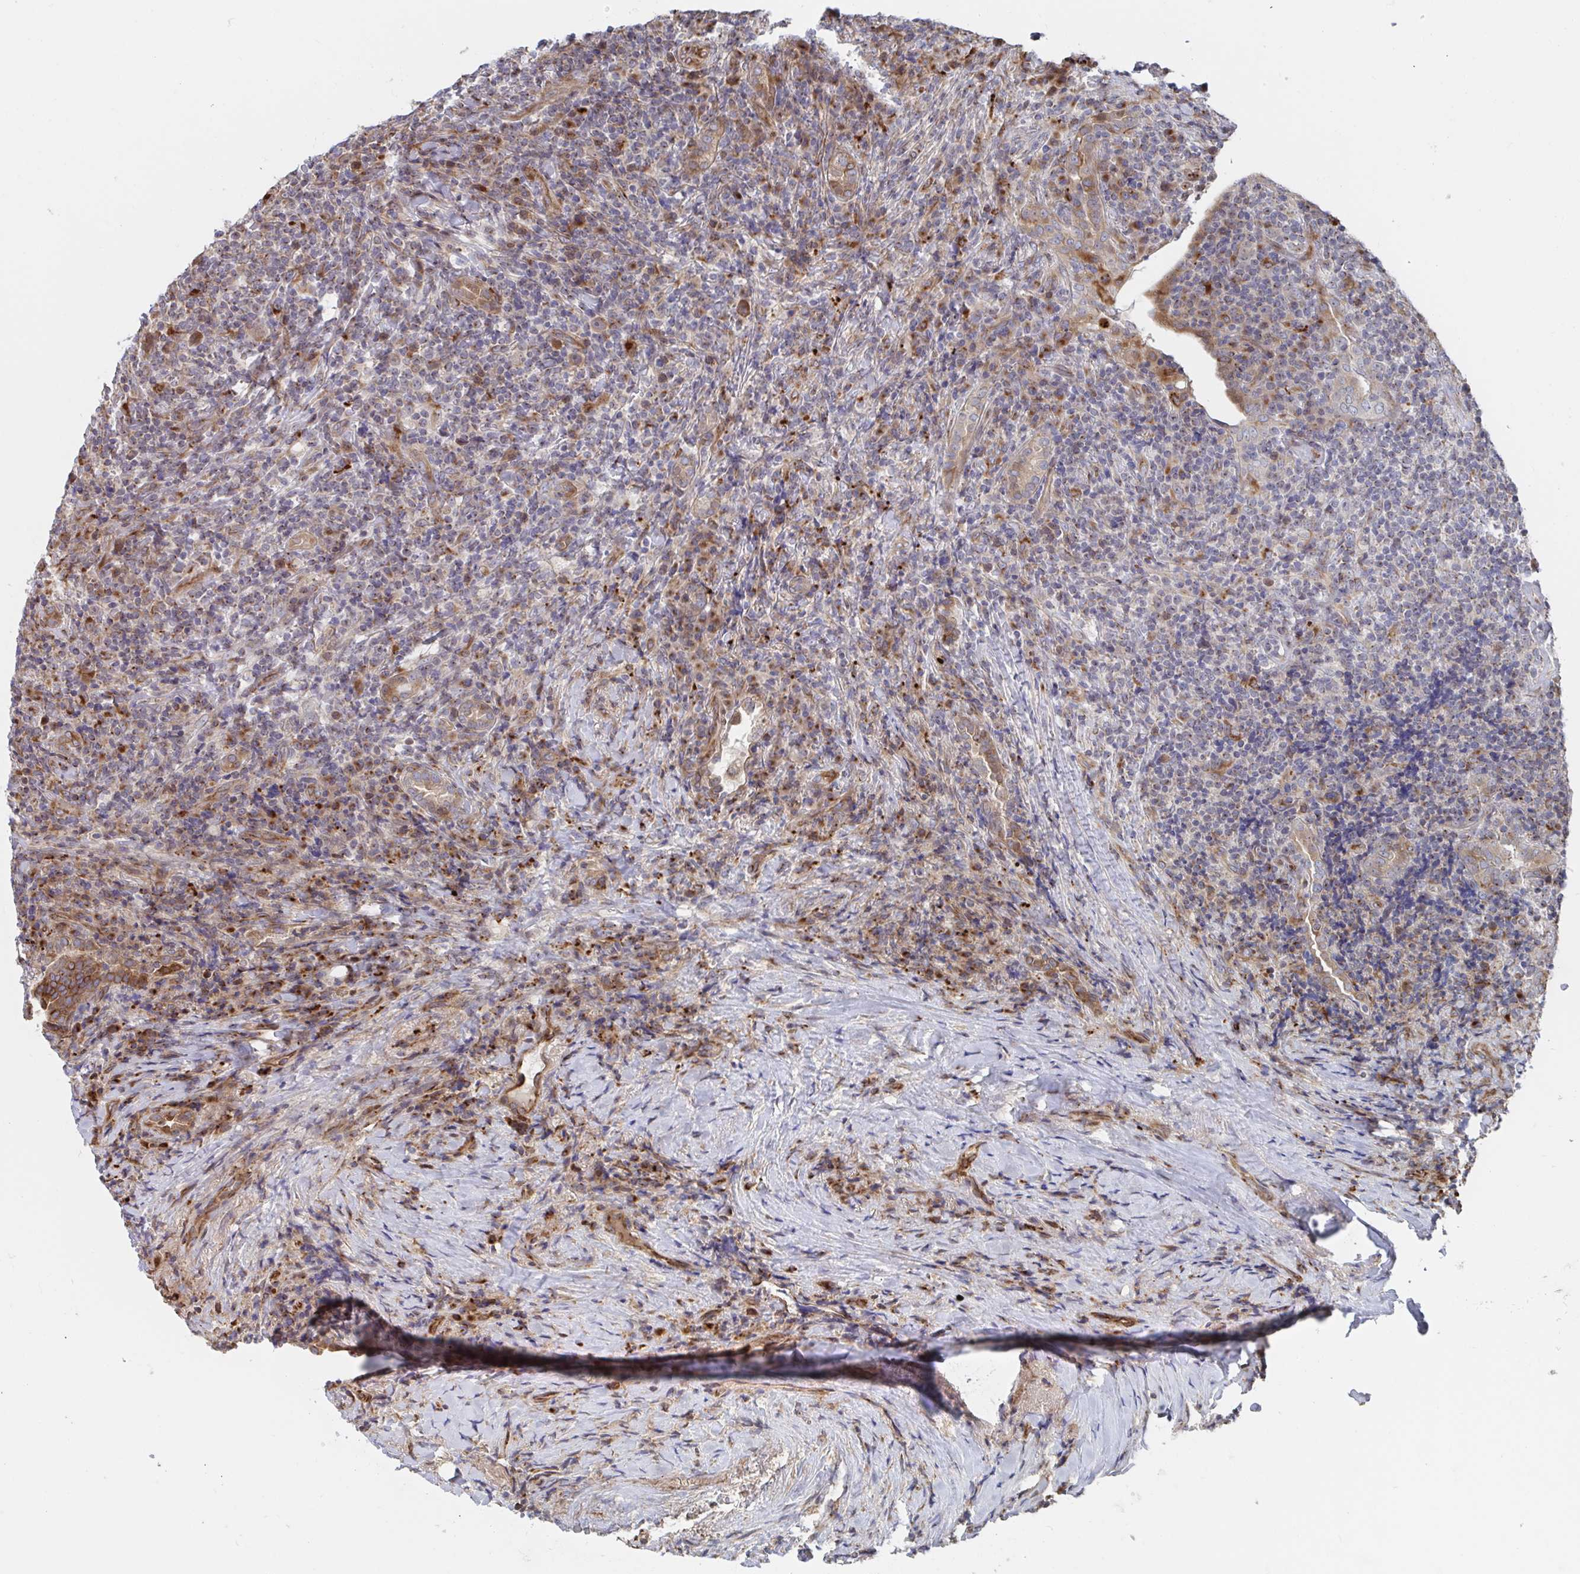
{"staining": {"intensity": "moderate", "quantity": ">75%", "location": "cytoplasmic/membranous"}, "tissue": "lymphoma", "cell_type": "Tumor cells", "image_type": "cancer", "snomed": [{"axis": "morphology", "description": "Hodgkin's disease, NOS"}, {"axis": "topography", "description": "Lung"}], "caption": "This is a micrograph of immunohistochemistry staining of lymphoma, which shows moderate positivity in the cytoplasmic/membranous of tumor cells.", "gene": "FJX1", "patient": {"sex": "male", "age": 17}}